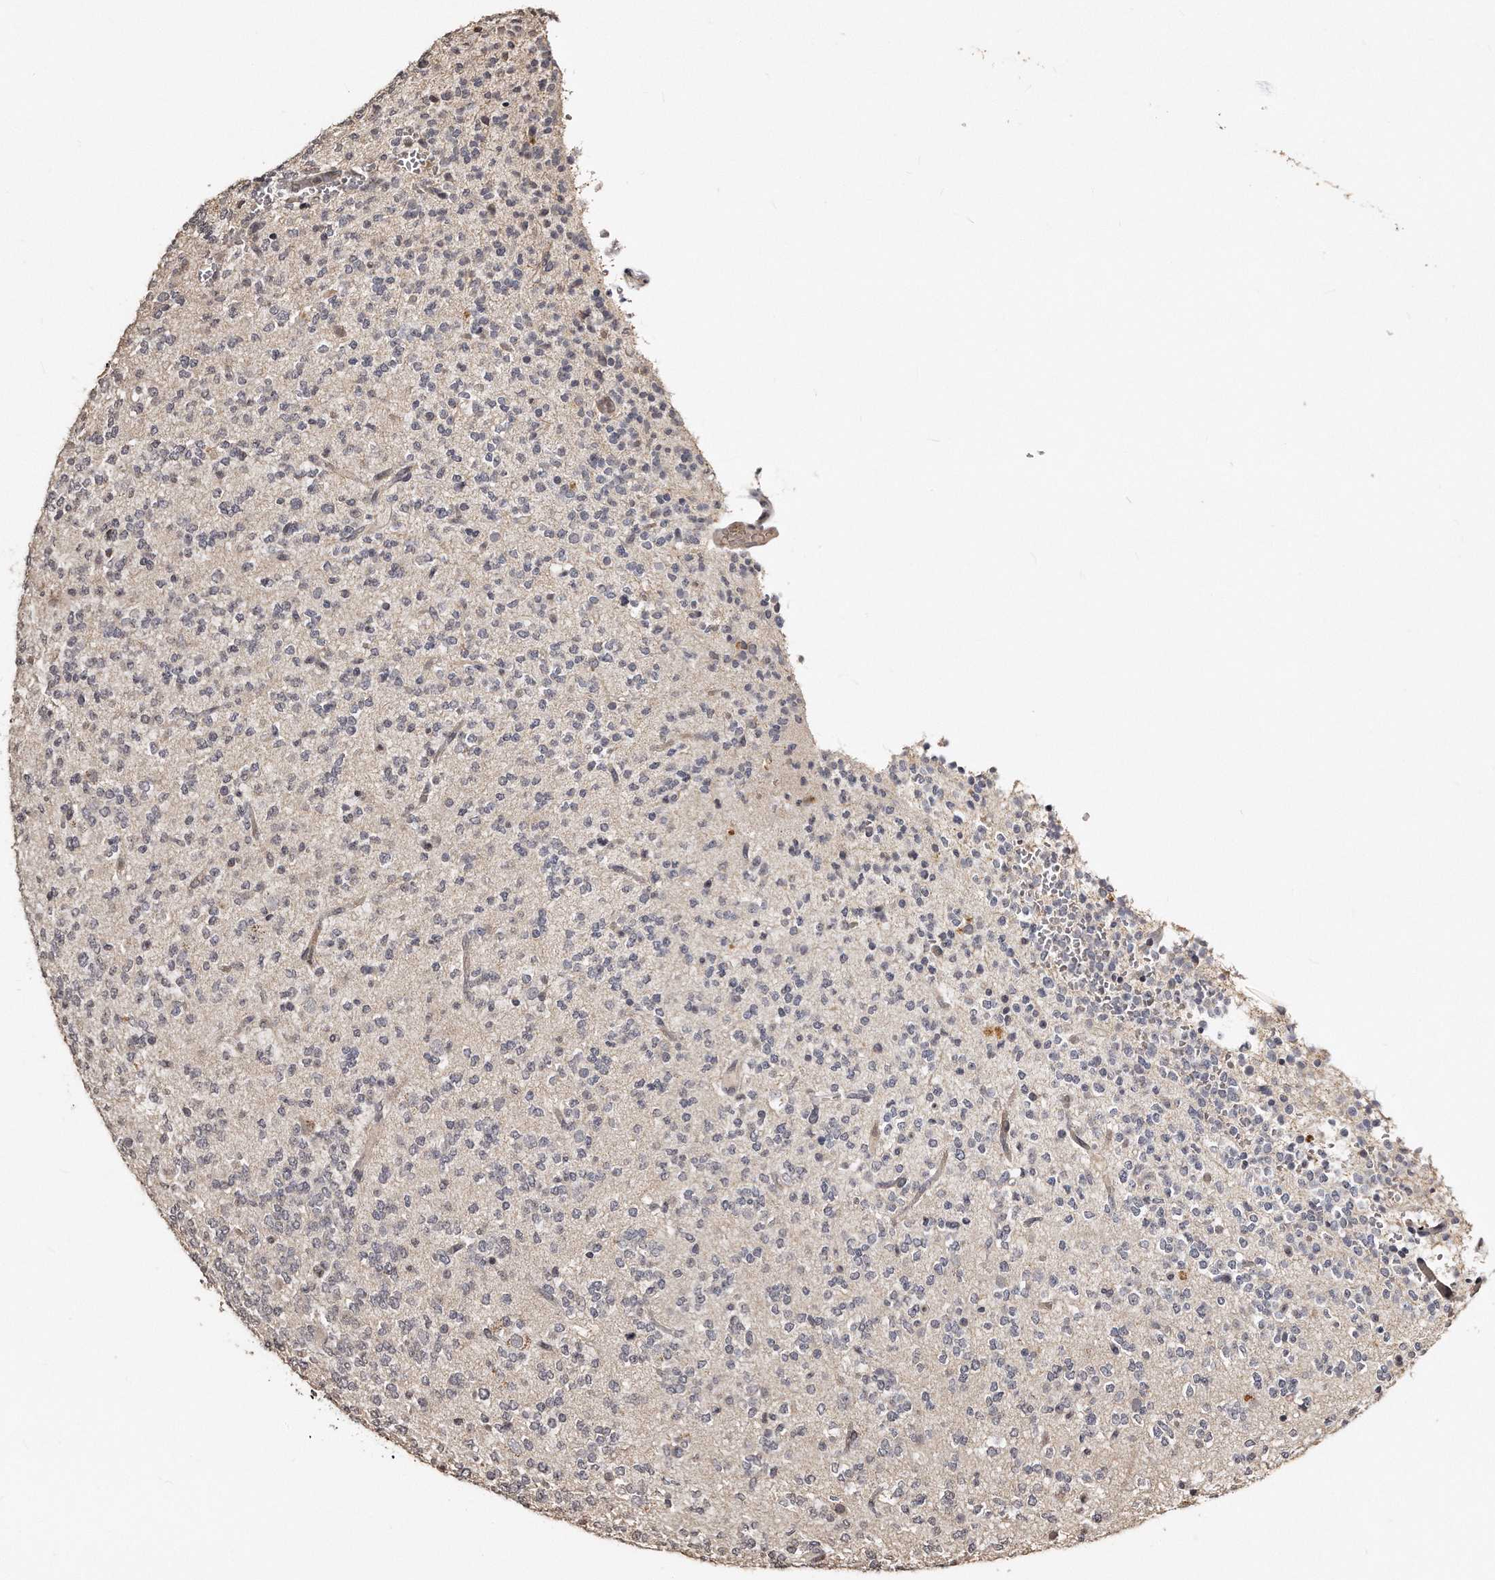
{"staining": {"intensity": "negative", "quantity": "none", "location": "none"}, "tissue": "glioma", "cell_type": "Tumor cells", "image_type": "cancer", "snomed": [{"axis": "morphology", "description": "Glioma, malignant, Low grade"}, {"axis": "topography", "description": "Brain"}], "caption": "A high-resolution image shows immunohistochemistry staining of glioma, which reveals no significant staining in tumor cells.", "gene": "TSHR", "patient": {"sex": "male", "age": 38}}